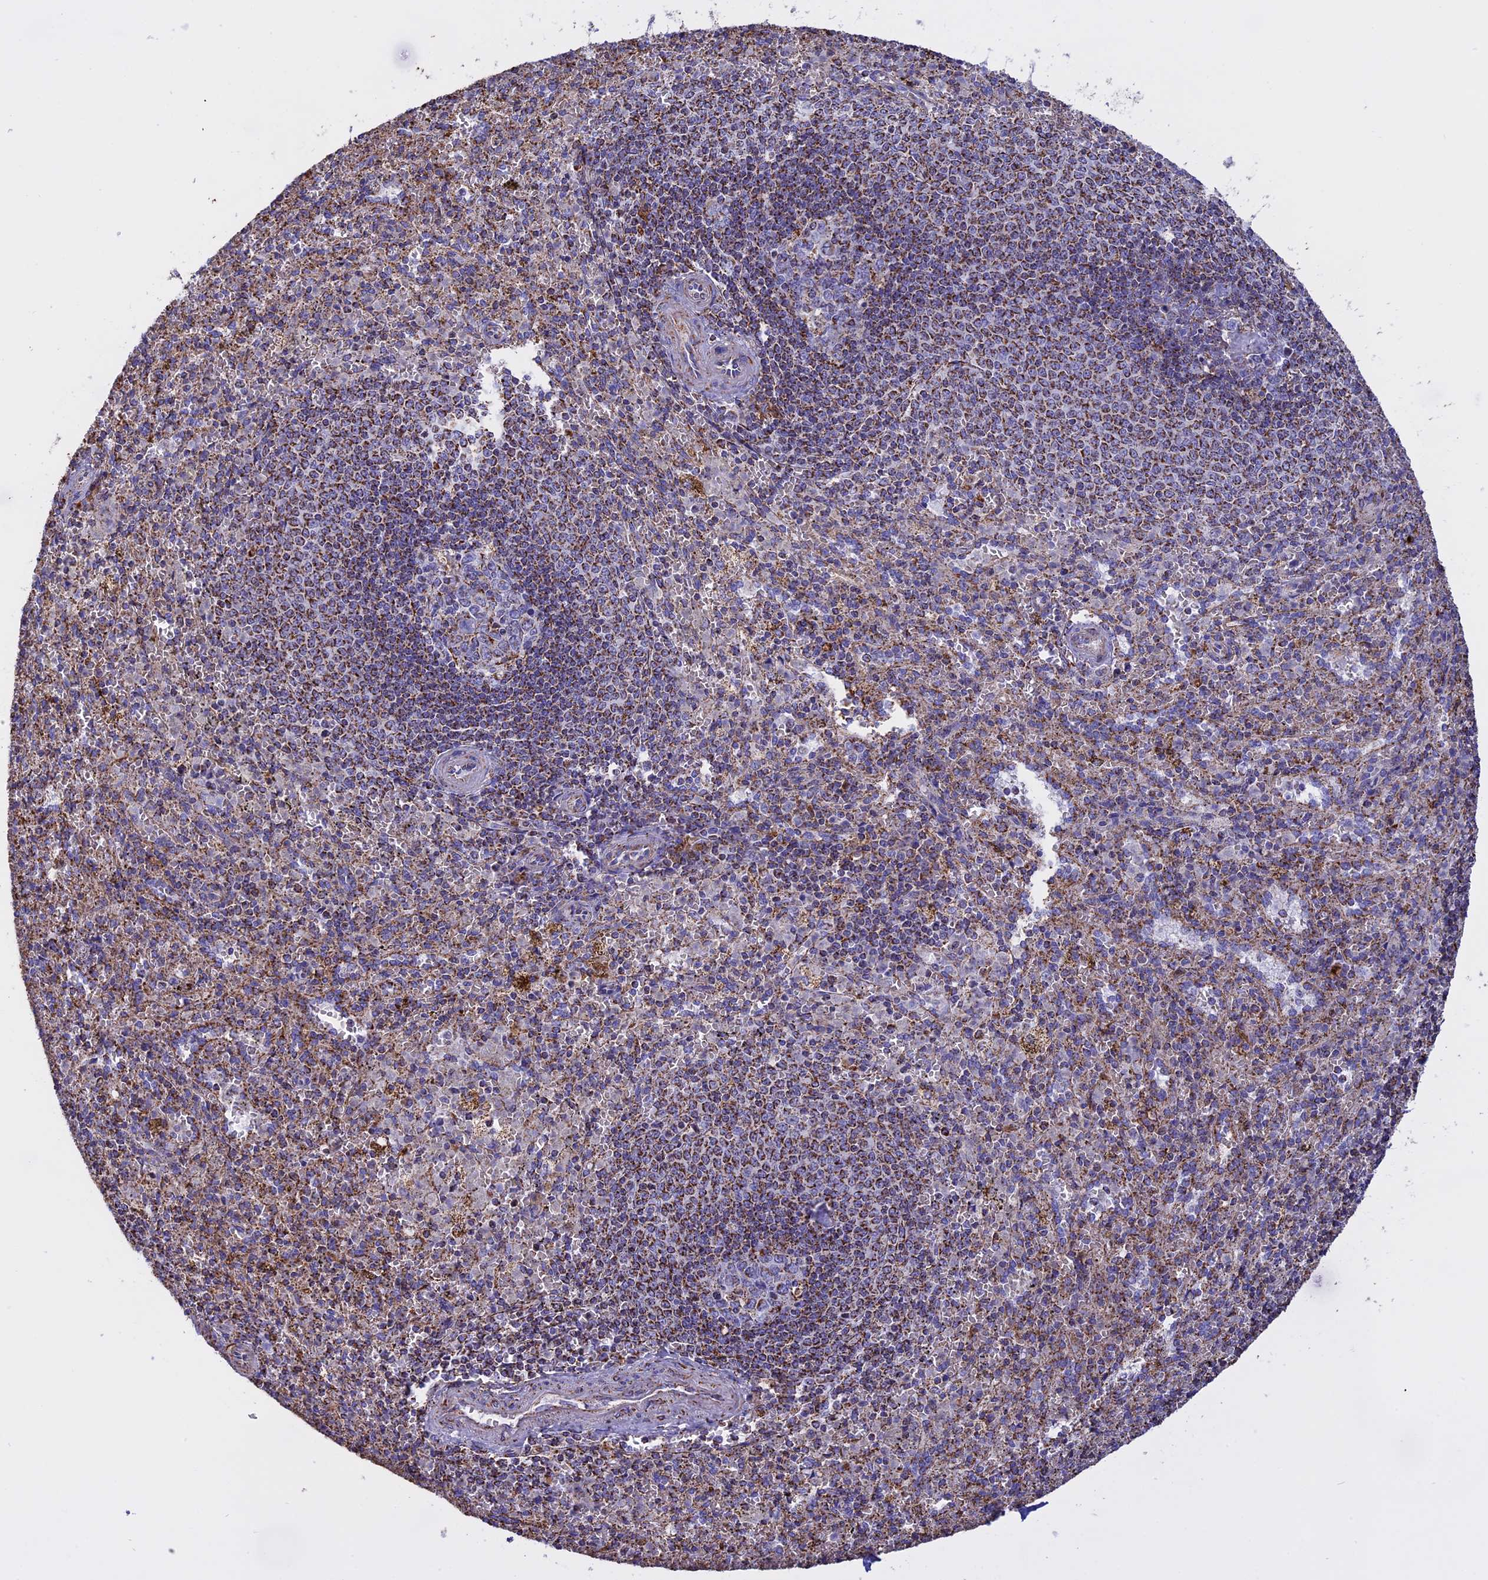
{"staining": {"intensity": "moderate", "quantity": "<25%", "location": "cytoplasmic/membranous"}, "tissue": "spleen", "cell_type": "Cells in red pulp", "image_type": "normal", "snomed": [{"axis": "morphology", "description": "Normal tissue, NOS"}, {"axis": "topography", "description": "Spleen"}], "caption": "Spleen stained with DAB (3,3'-diaminobenzidine) immunohistochemistry displays low levels of moderate cytoplasmic/membranous positivity in approximately <25% of cells in red pulp. (Stains: DAB (3,3'-diaminobenzidine) in brown, nuclei in blue, Microscopy: brightfield microscopy at high magnification).", "gene": "KCNG1", "patient": {"sex": "female", "age": 21}}